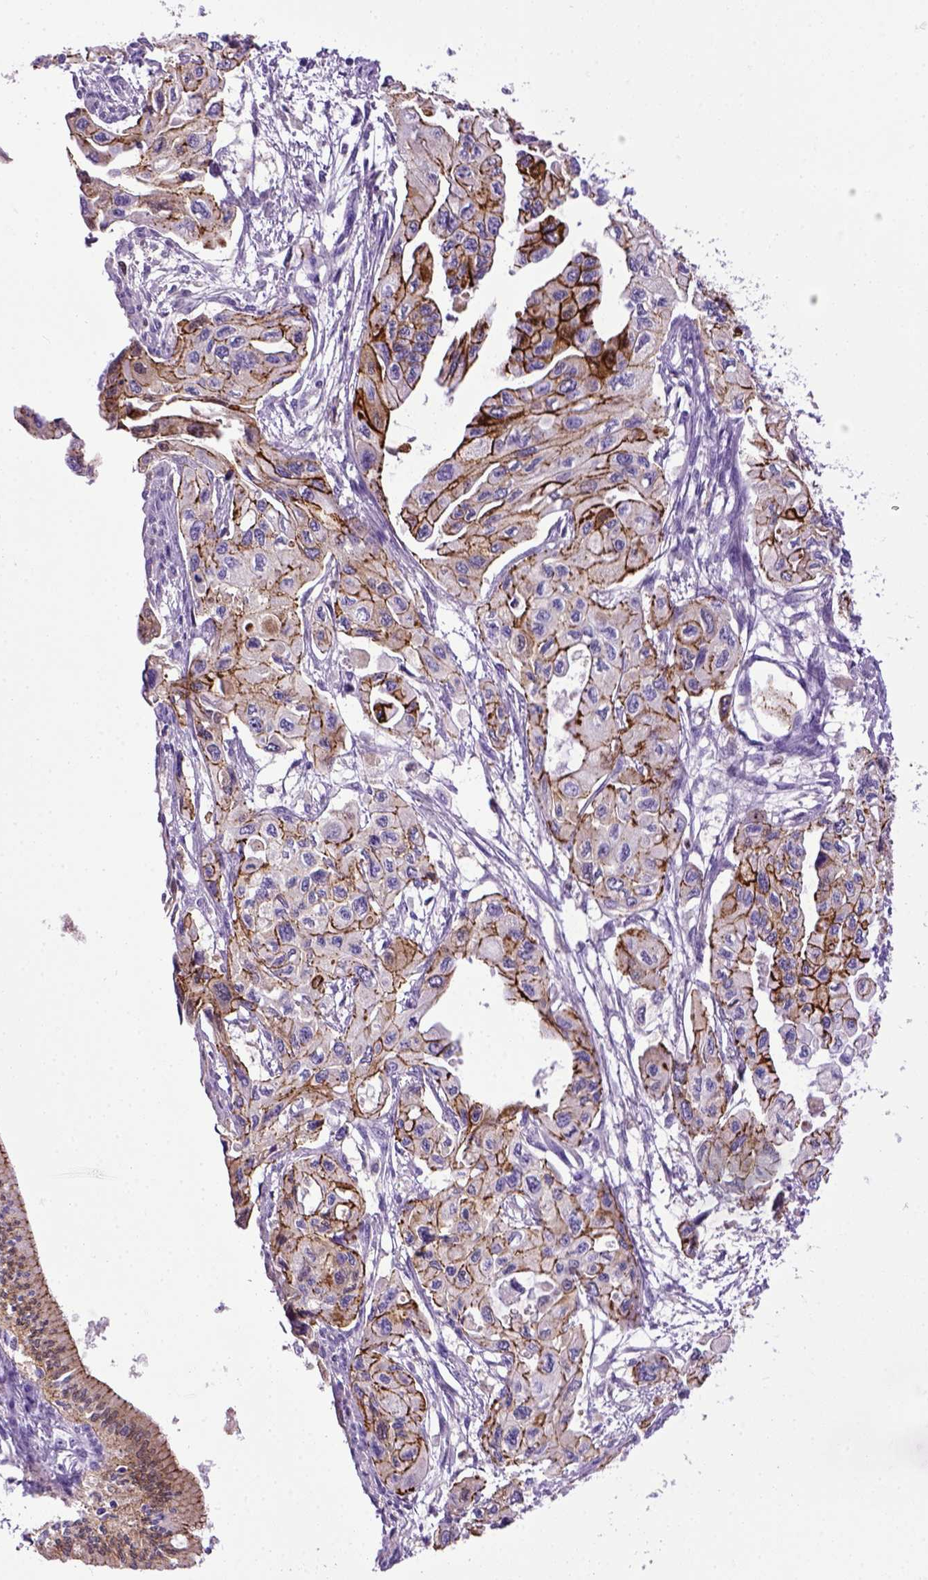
{"staining": {"intensity": "strong", "quantity": ">75%", "location": "cytoplasmic/membranous"}, "tissue": "pancreatic cancer", "cell_type": "Tumor cells", "image_type": "cancer", "snomed": [{"axis": "morphology", "description": "Adenocarcinoma, NOS"}, {"axis": "topography", "description": "Pancreas"}], "caption": "Strong cytoplasmic/membranous positivity is seen in about >75% of tumor cells in adenocarcinoma (pancreatic). Ihc stains the protein of interest in brown and the nuclei are stained blue.", "gene": "CDH1", "patient": {"sex": "female", "age": 76}}